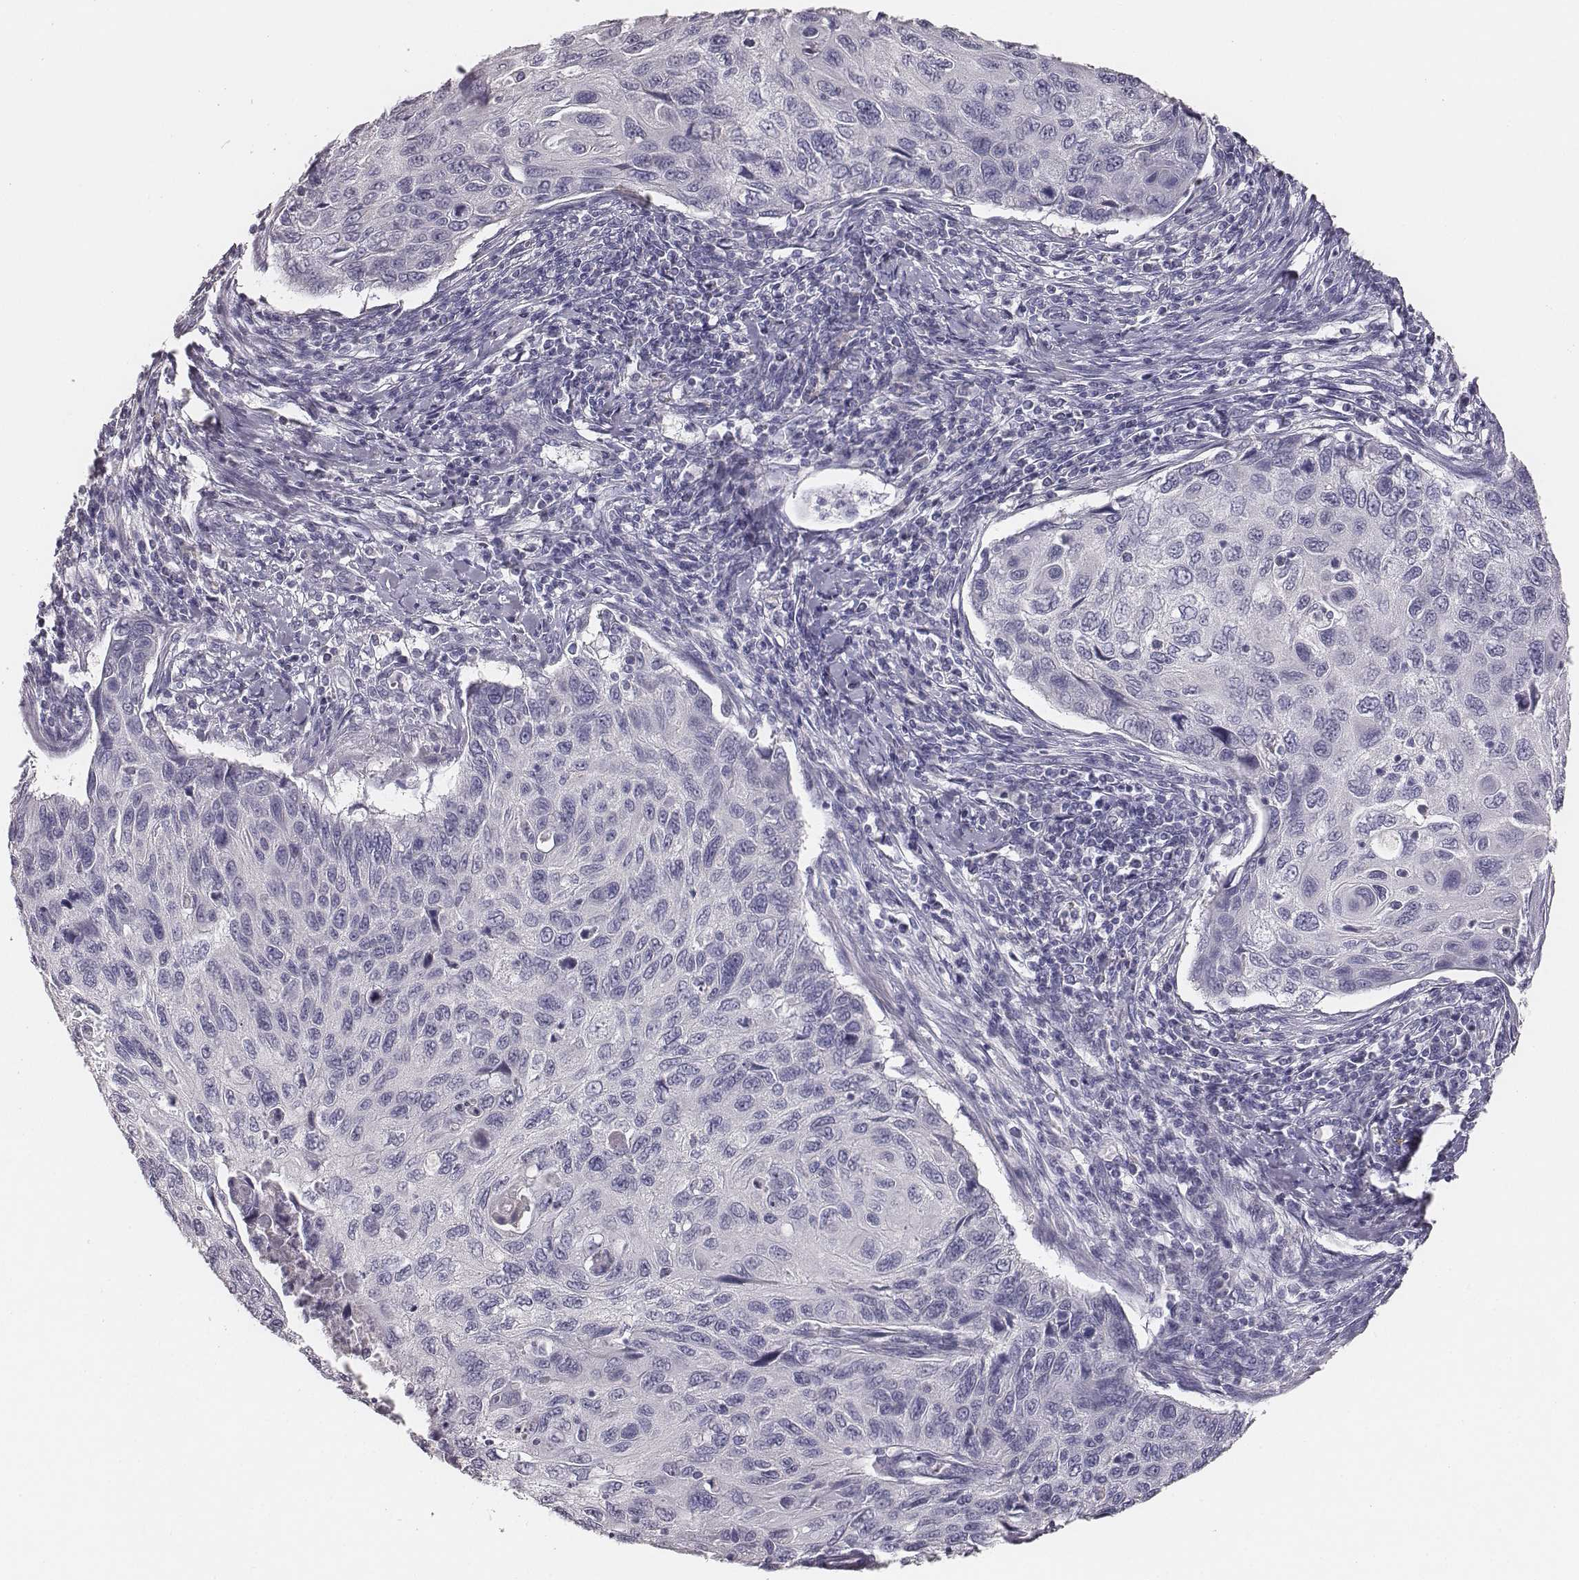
{"staining": {"intensity": "negative", "quantity": "none", "location": "none"}, "tissue": "cervical cancer", "cell_type": "Tumor cells", "image_type": "cancer", "snomed": [{"axis": "morphology", "description": "Squamous cell carcinoma, NOS"}, {"axis": "topography", "description": "Cervix"}], "caption": "This is a micrograph of immunohistochemistry staining of cervical squamous cell carcinoma, which shows no staining in tumor cells. (DAB IHC visualized using brightfield microscopy, high magnification).", "gene": "MYH6", "patient": {"sex": "female", "age": 70}}